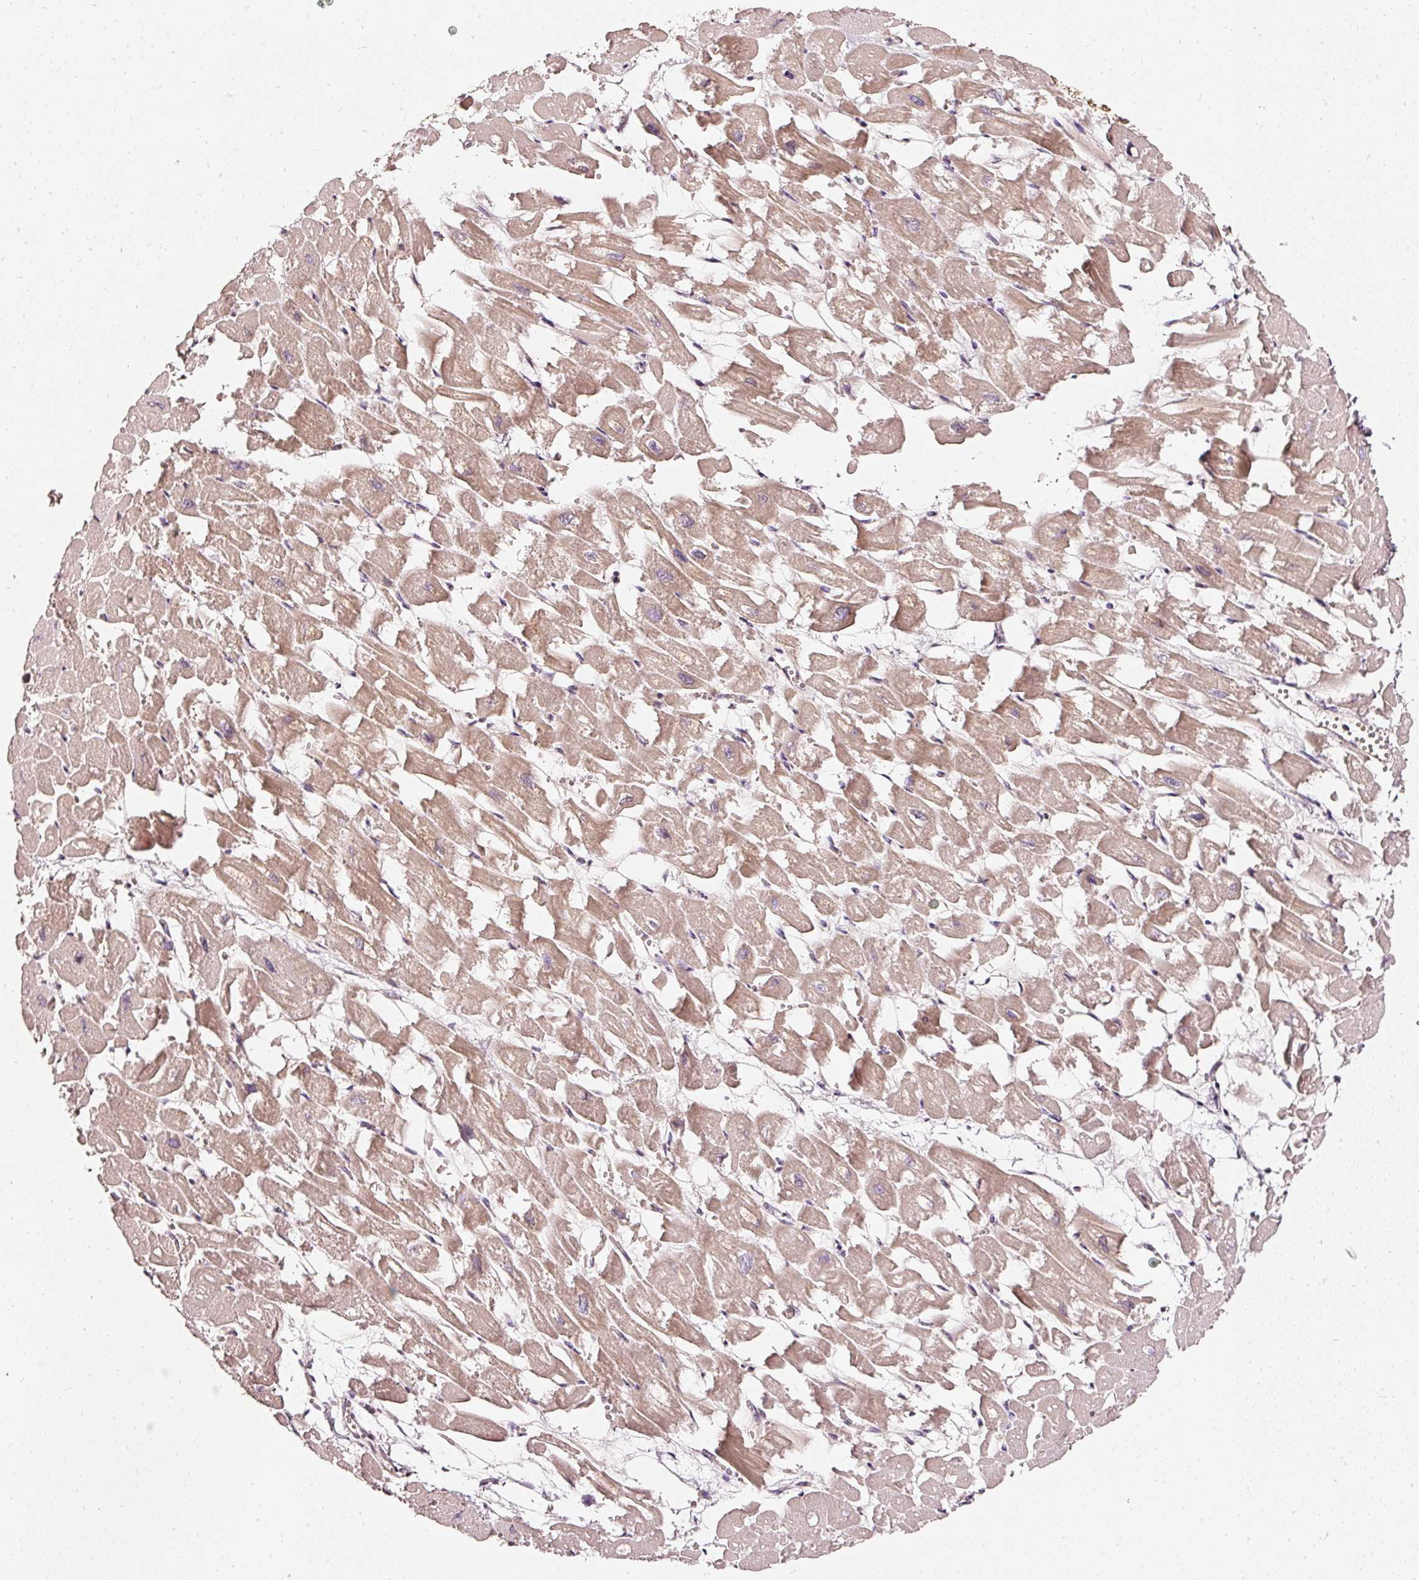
{"staining": {"intensity": "moderate", "quantity": ">75%", "location": "cytoplasmic/membranous"}, "tissue": "heart muscle", "cell_type": "Cardiomyocytes", "image_type": "normal", "snomed": [{"axis": "morphology", "description": "Normal tissue, NOS"}, {"axis": "topography", "description": "Heart"}], "caption": "Heart muscle was stained to show a protein in brown. There is medium levels of moderate cytoplasmic/membranous expression in about >75% of cardiomyocytes. The staining is performed using DAB (3,3'-diaminobenzidine) brown chromogen to label protein expression. The nuclei are counter-stained blue using hematoxylin.", "gene": "ASMTL", "patient": {"sex": "male", "age": 54}}